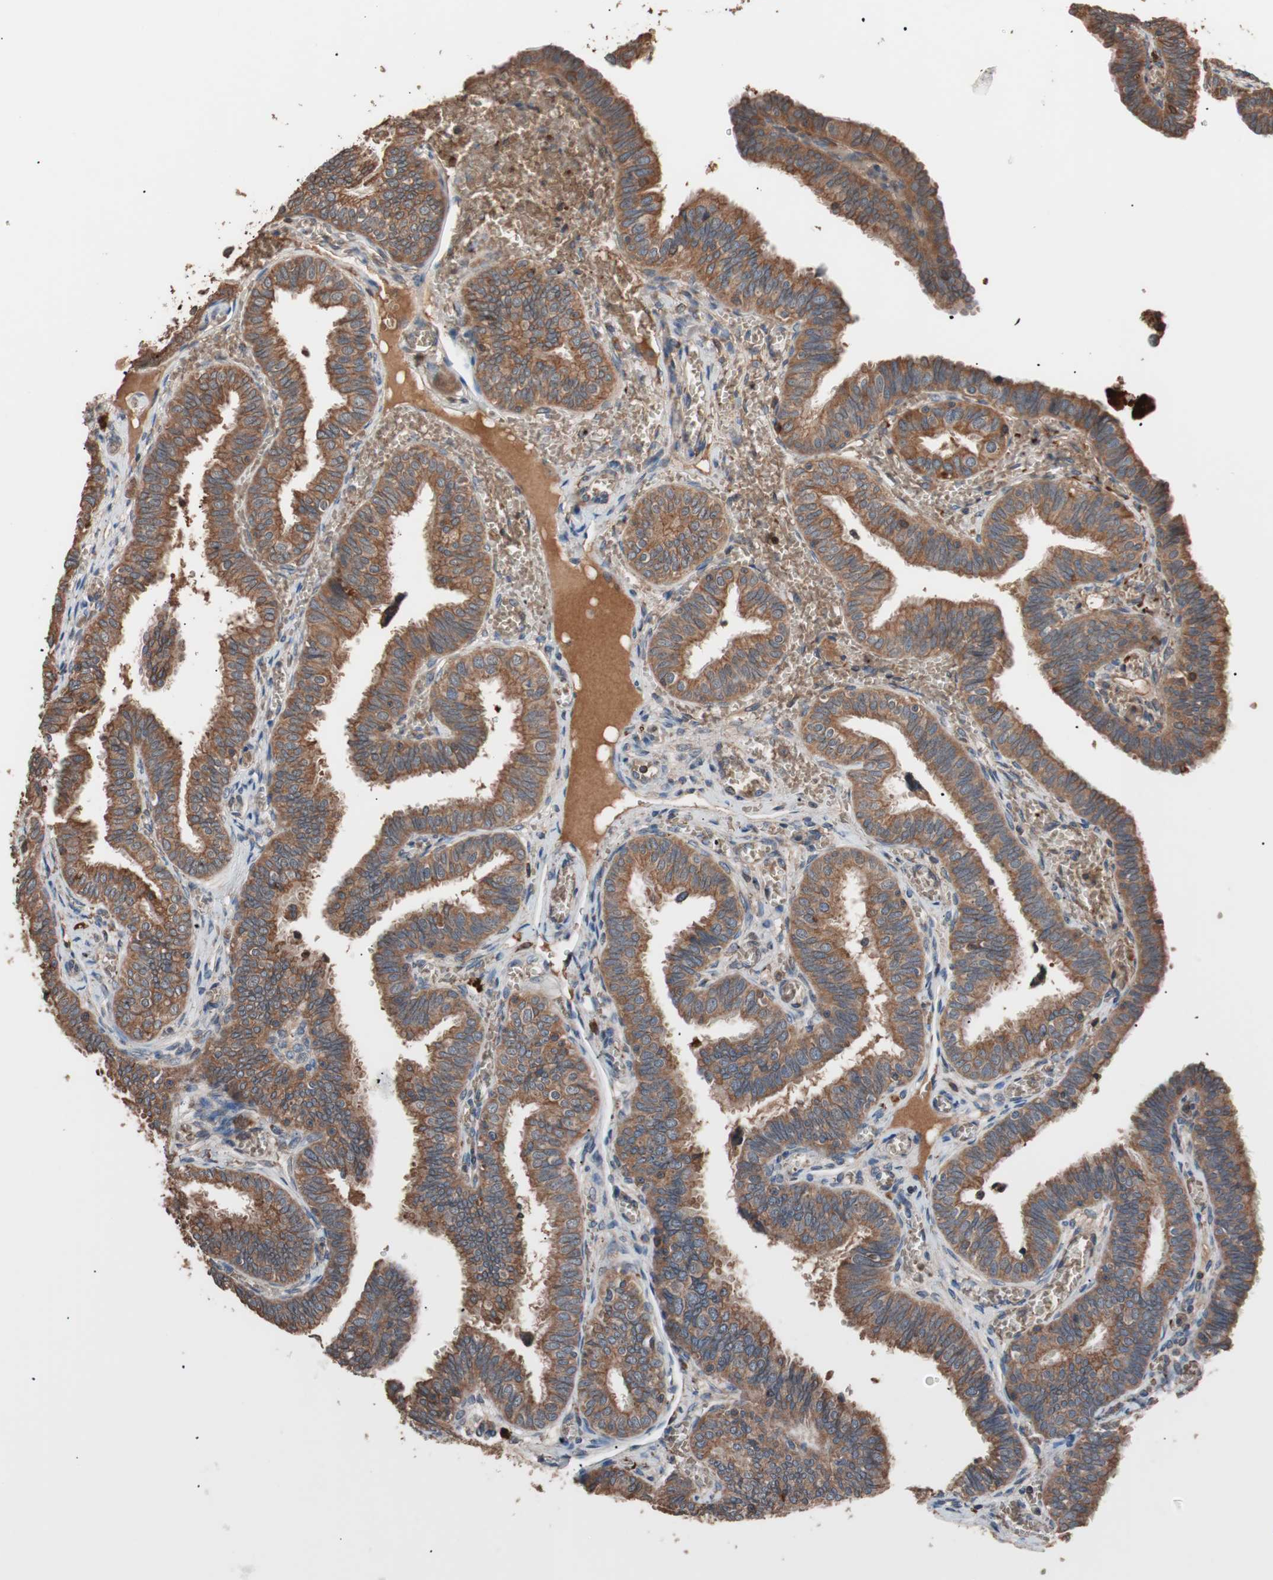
{"staining": {"intensity": "strong", "quantity": ">75%", "location": "cytoplasmic/membranous"}, "tissue": "fallopian tube", "cell_type": "Glandular cells", "image_type": "normal", "snomed": [{"axis": "morphology", "description": "Normal tissue, NOS"}, {"axis": "topography", "description": "Fallopian tube"}], "caption": "Immunohistochemistry (IHC) photomicrograph of normal human fallopian tube stained for a protein (brown), which exhibits high levels of strong cytoplasmic/membranous expression in approximately >75% of glandular cells.", "gene": "GLYCTK", "patient": {"sex": "female", "age": 46}}